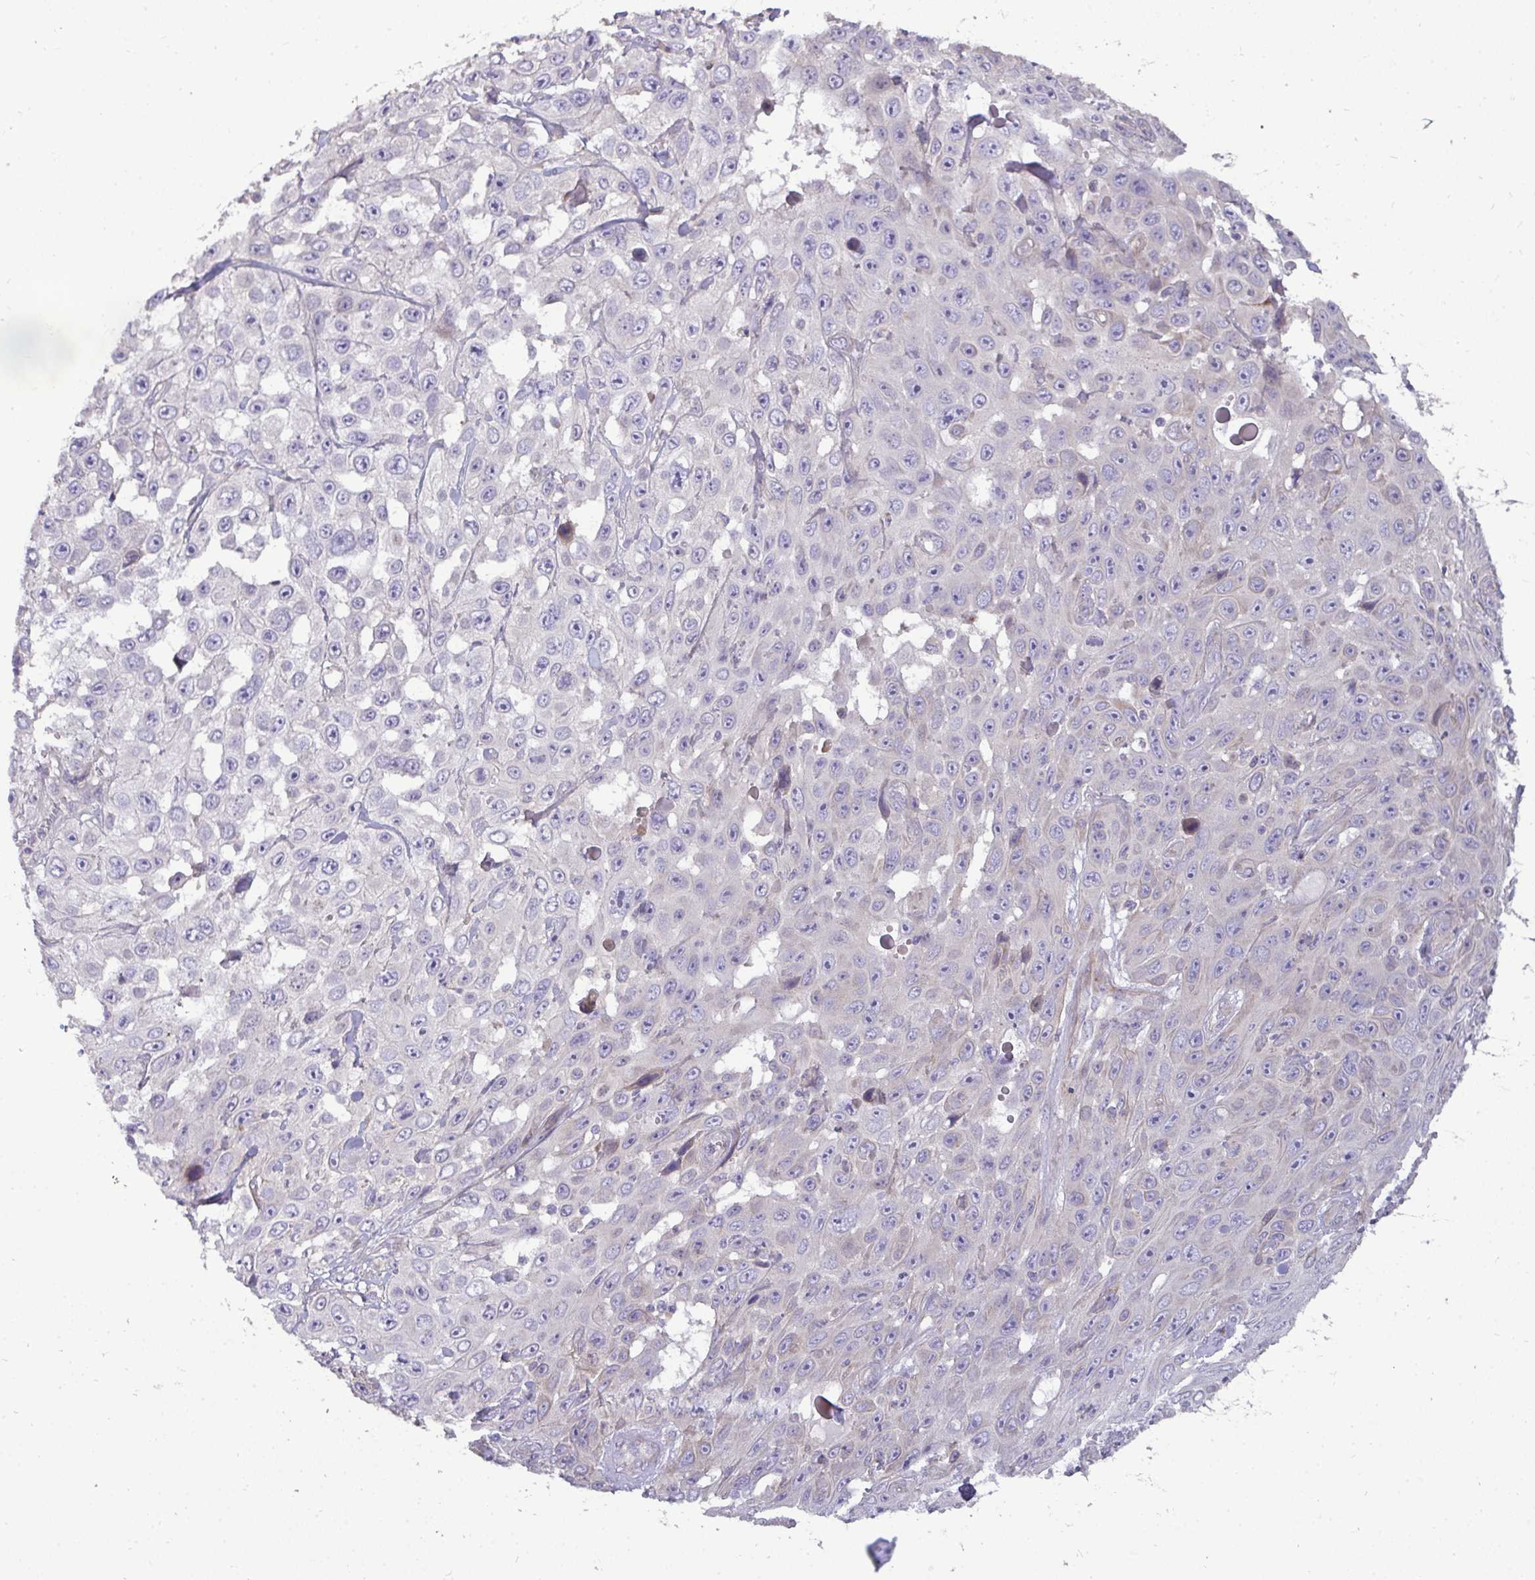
{"staining": {"intensity": "negative", "quantity": "none", "location": "none"}, "tissue": "skin cancer", "cell_type": "Tumor cells", "image_type": "cancer", "snomed": [{"axis": "morphology", "description": "Squamous cell carcinoma, NOS"}, {"axis": "topography", "description": "Skin"}], "caption": "This is a histopathology image of immunohistochemistry staining of skin cancer, which shows no staining in tumor cells.", "gene": "SH2D1B", "patient": {"sex": "male", "age": 82}}